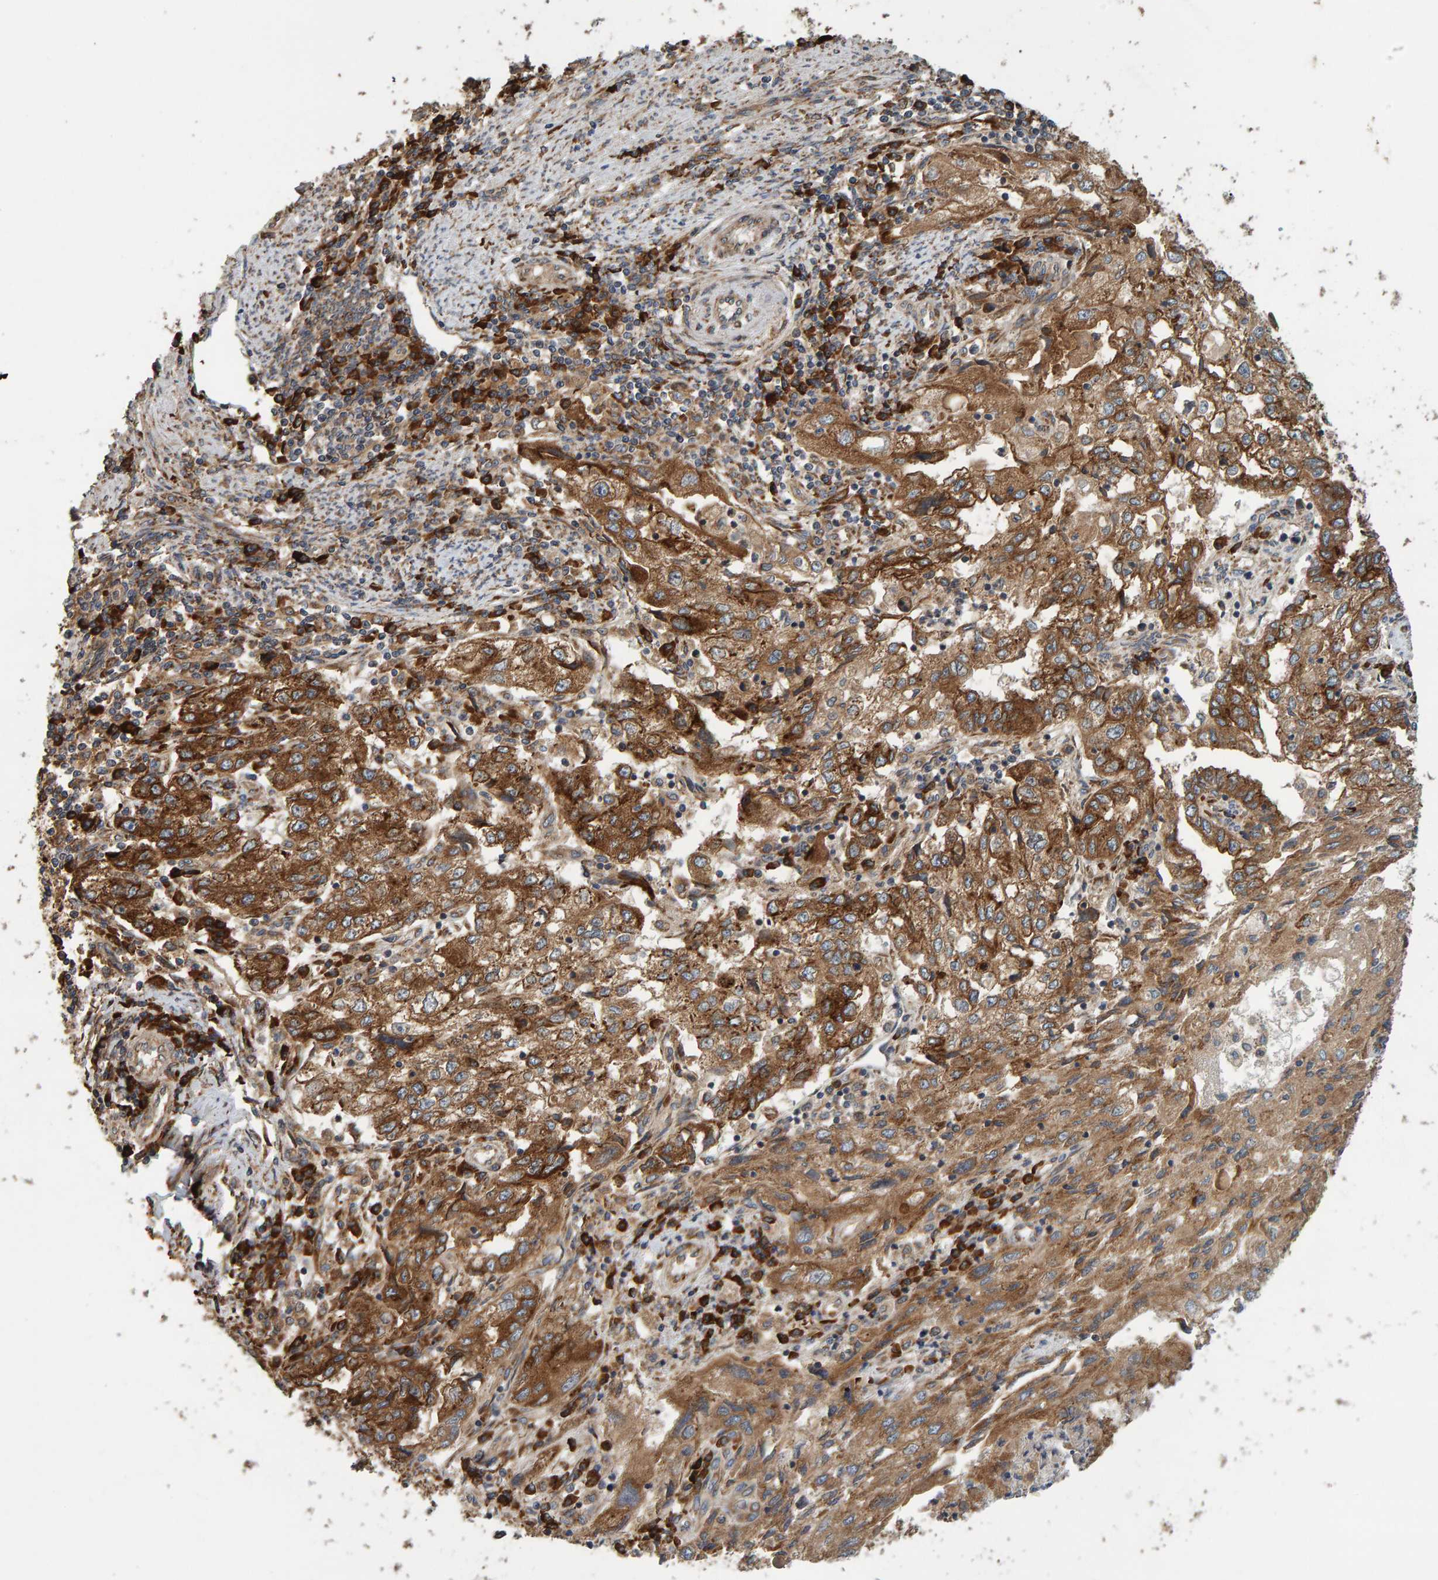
{"staining": {"intensity": "moderate", "quantity": ">75%", "location": "cytoplasmic/membranous"}, "tissue": "endometrial cancer", "cell_type": "Tumor cells", "image_type": "cancer", "snomed": [{"axis": "morphology", "description": "Adenocarcinoma, NOS"}, {"axis": "topography", "description": "Endometrium"}], "caption": "Immunohistochemical staining of human endometrial cancer (adenocarcinoma) displays medium levels of moderate cytoplasmic/membranous positivity in approximately >75% of tumor cells.", "gene": "BAIAP2", "patient": {"sex": "female", "age": 49}}